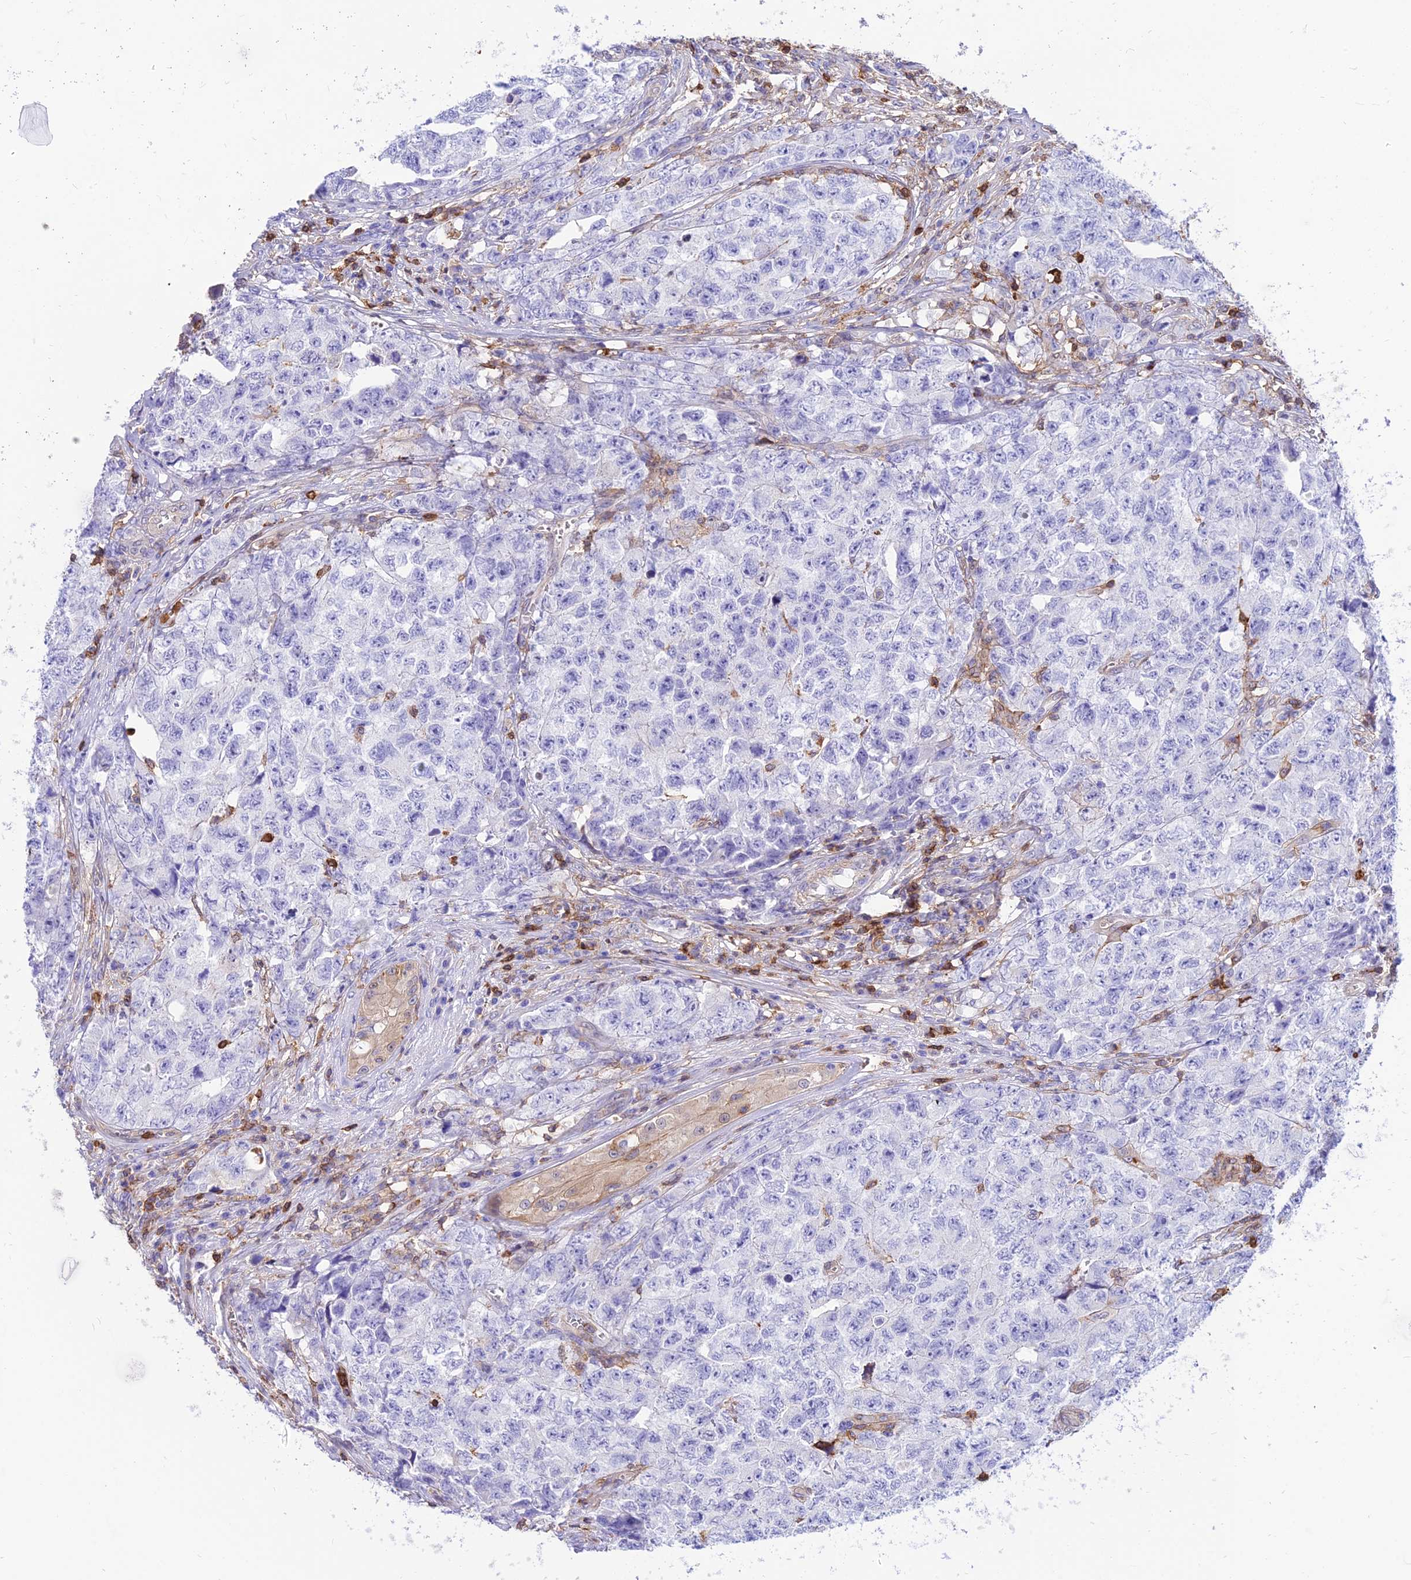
{"staining": {"intensity": "negative", "quantity": "none", "location": "none"}, "tissue": "testis cancer", "cell_type": "Tumor cells", "image_type": "cancer", "snomed": [{"axis": "morphology", "description": "Carcinoma, Embryonal, NOS"}, {"axis": "topography", "description": "Testis"}], "caption": "Immunohistochemistry micrograph of human testis embryonal carcinoma stained for a protein (brown), which shows no expression in tumor cells.", "gene": "SREK1IP1", "patient": {"sex": "male", "age": 31}}